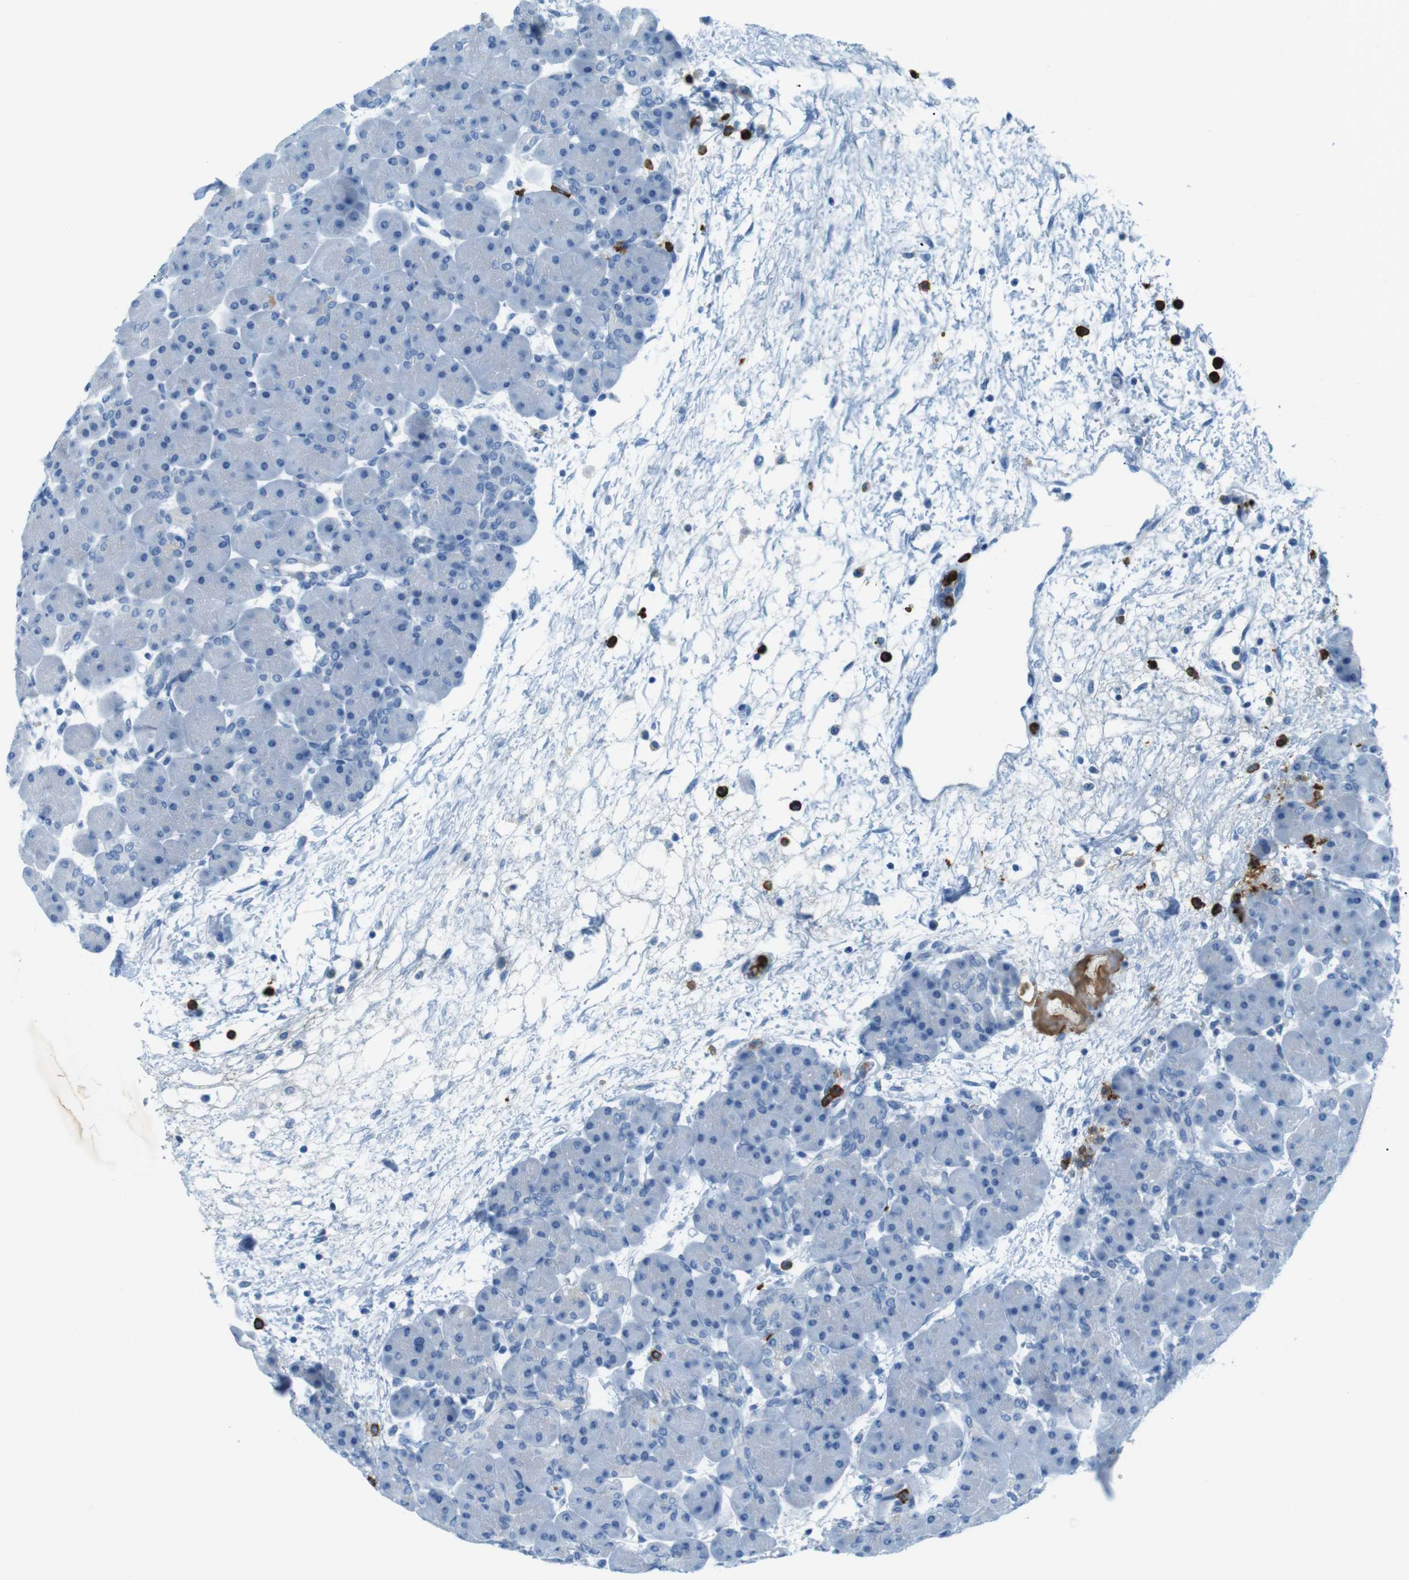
{"staining": {"intensity": "negative", "quantity": "none", "location": "none"}, "tissue": "pancreas", "cell_type": "Exocrine glandular cells", "image_type": "normal", "snomed": [{"axis": "morphology", "description": "Normal tissue, NOS"}, {"axis": "topography", "description": "Pancreas"}], "caption": "Immunohistochemistry of benign human pancreas reveals no positivity in exocrine glandular cells. (Brightfield microscopy of DAB immunohistochemistry at high magnification).", "gene": "MCEMP1", "patient": {"sex": "male", "age": 66}}